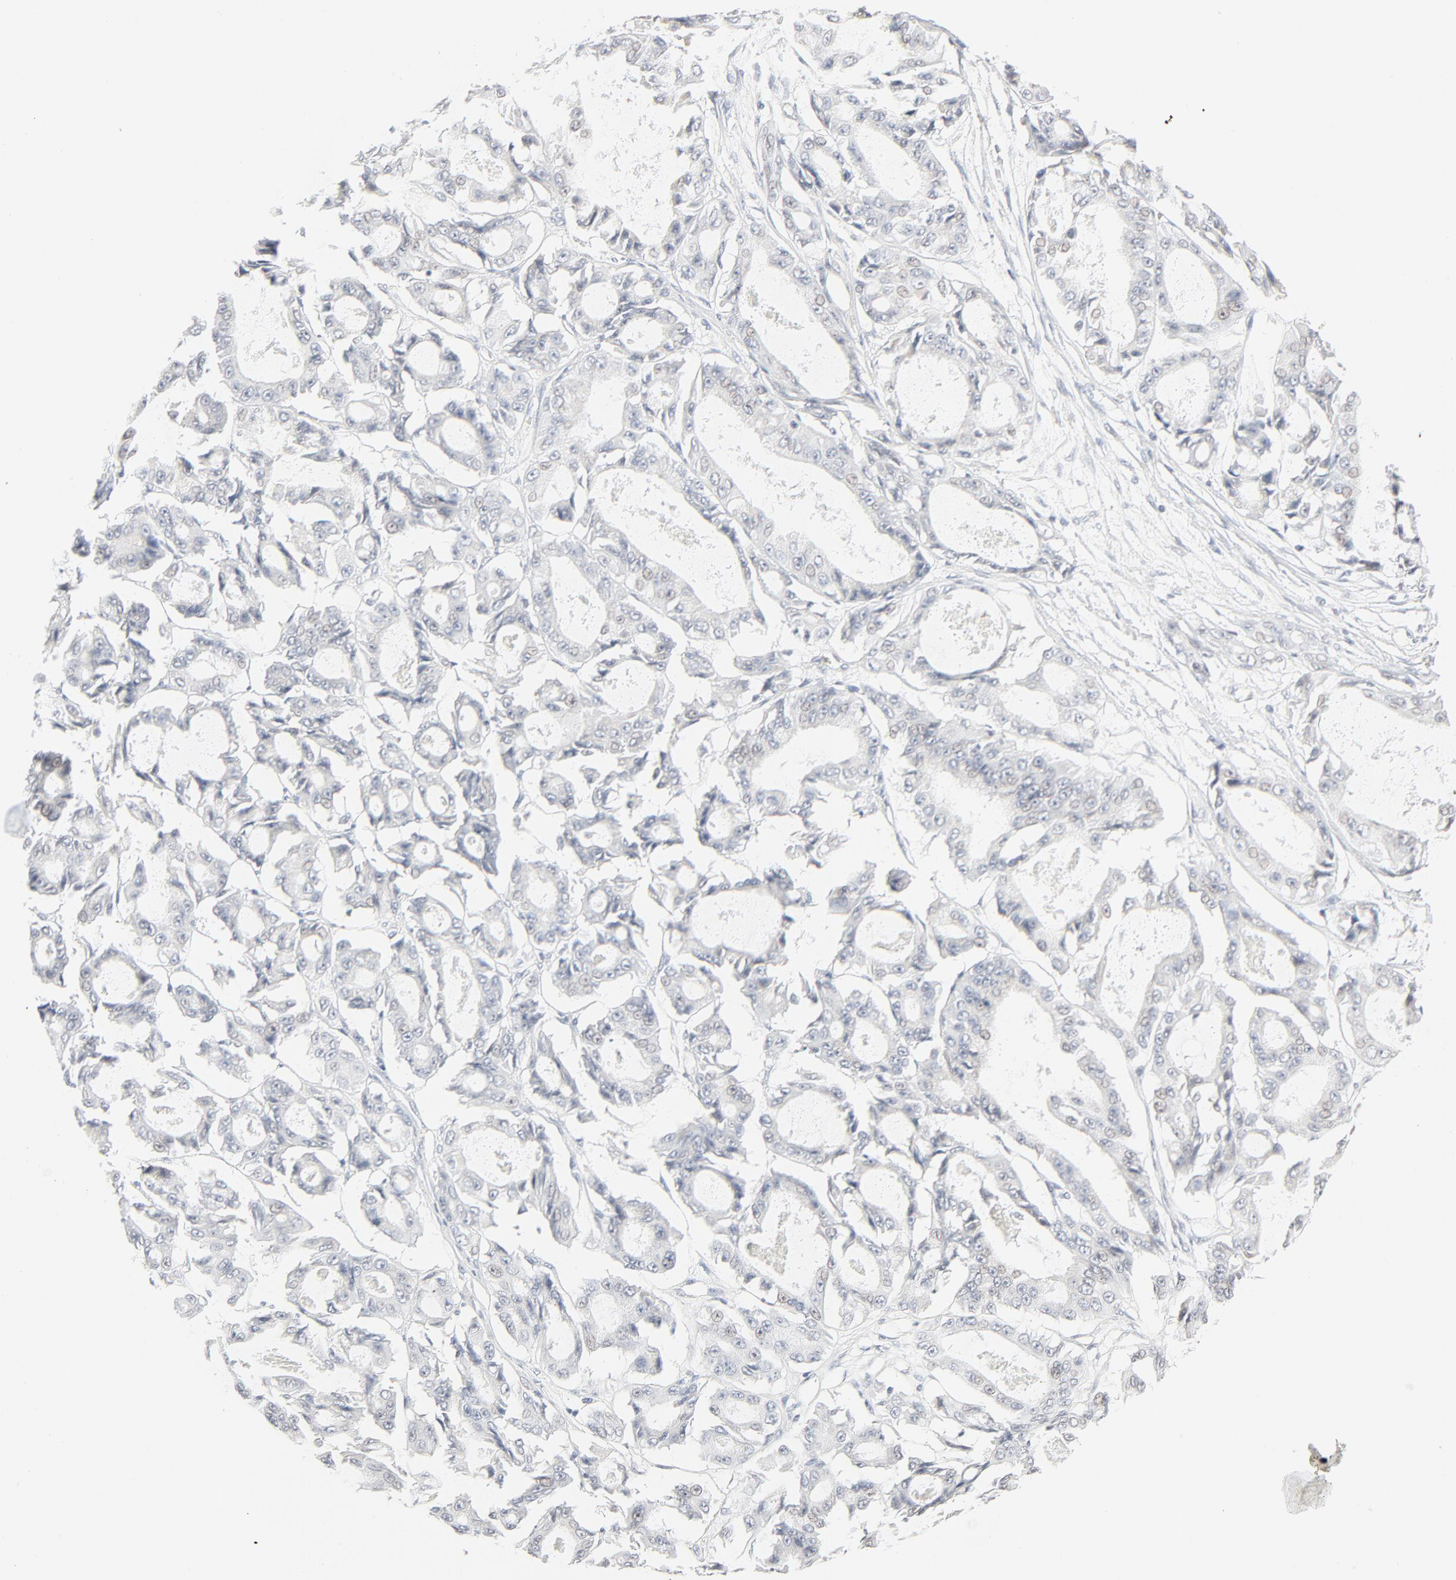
{"staining": {"intensity": "negative", "quantity": "none", "location": "none"}, "tissue": "ovarian cancer", "cell_type": "Tumor cells", "image_type": "cancer", "snomed": [{"axis": "morphology", "description": "Carcinoma, endometroid"}, {"axis": "topography", "description": "Ovary"}], "caption": "Tumor cells show no significant protein positivity in ovarian cancer (endometroid carcinoma).", "gene": "MAD1L1", "patient": {"sex": "female", "age": 61}}